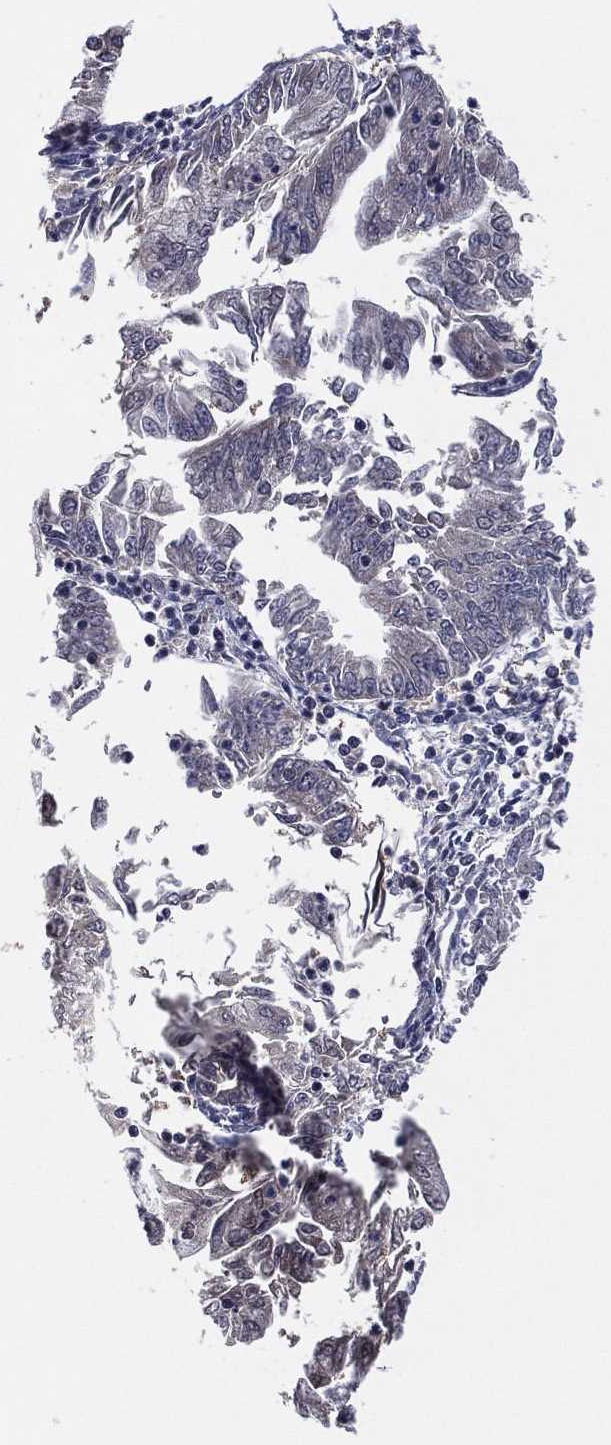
{"staining": {"intensity": "negative", "quantity": "none", "location": "none"}, "tissue": "endometrial cancer", "cell_type": "Tumor cells", "image_type": "cancer", "snomed": [{"axis": "morphology", "description": "Adenocarcinoma, NOS"}, {"axis": "topography", "description": "Endometrium"}], "caption": "This micrograph is of endometrial cancer stained with immunohistochemistry (IHC) to label a protein in brown with the nuclei are counter-stained blue. There is no positivity in tumor cells. (DAB (3,3'-diaminobenzidine) IHC visualized using brightfield microscopy, high magnification).", "gene": "SNCG", "patient": {"sex": "female", "age": 55}}